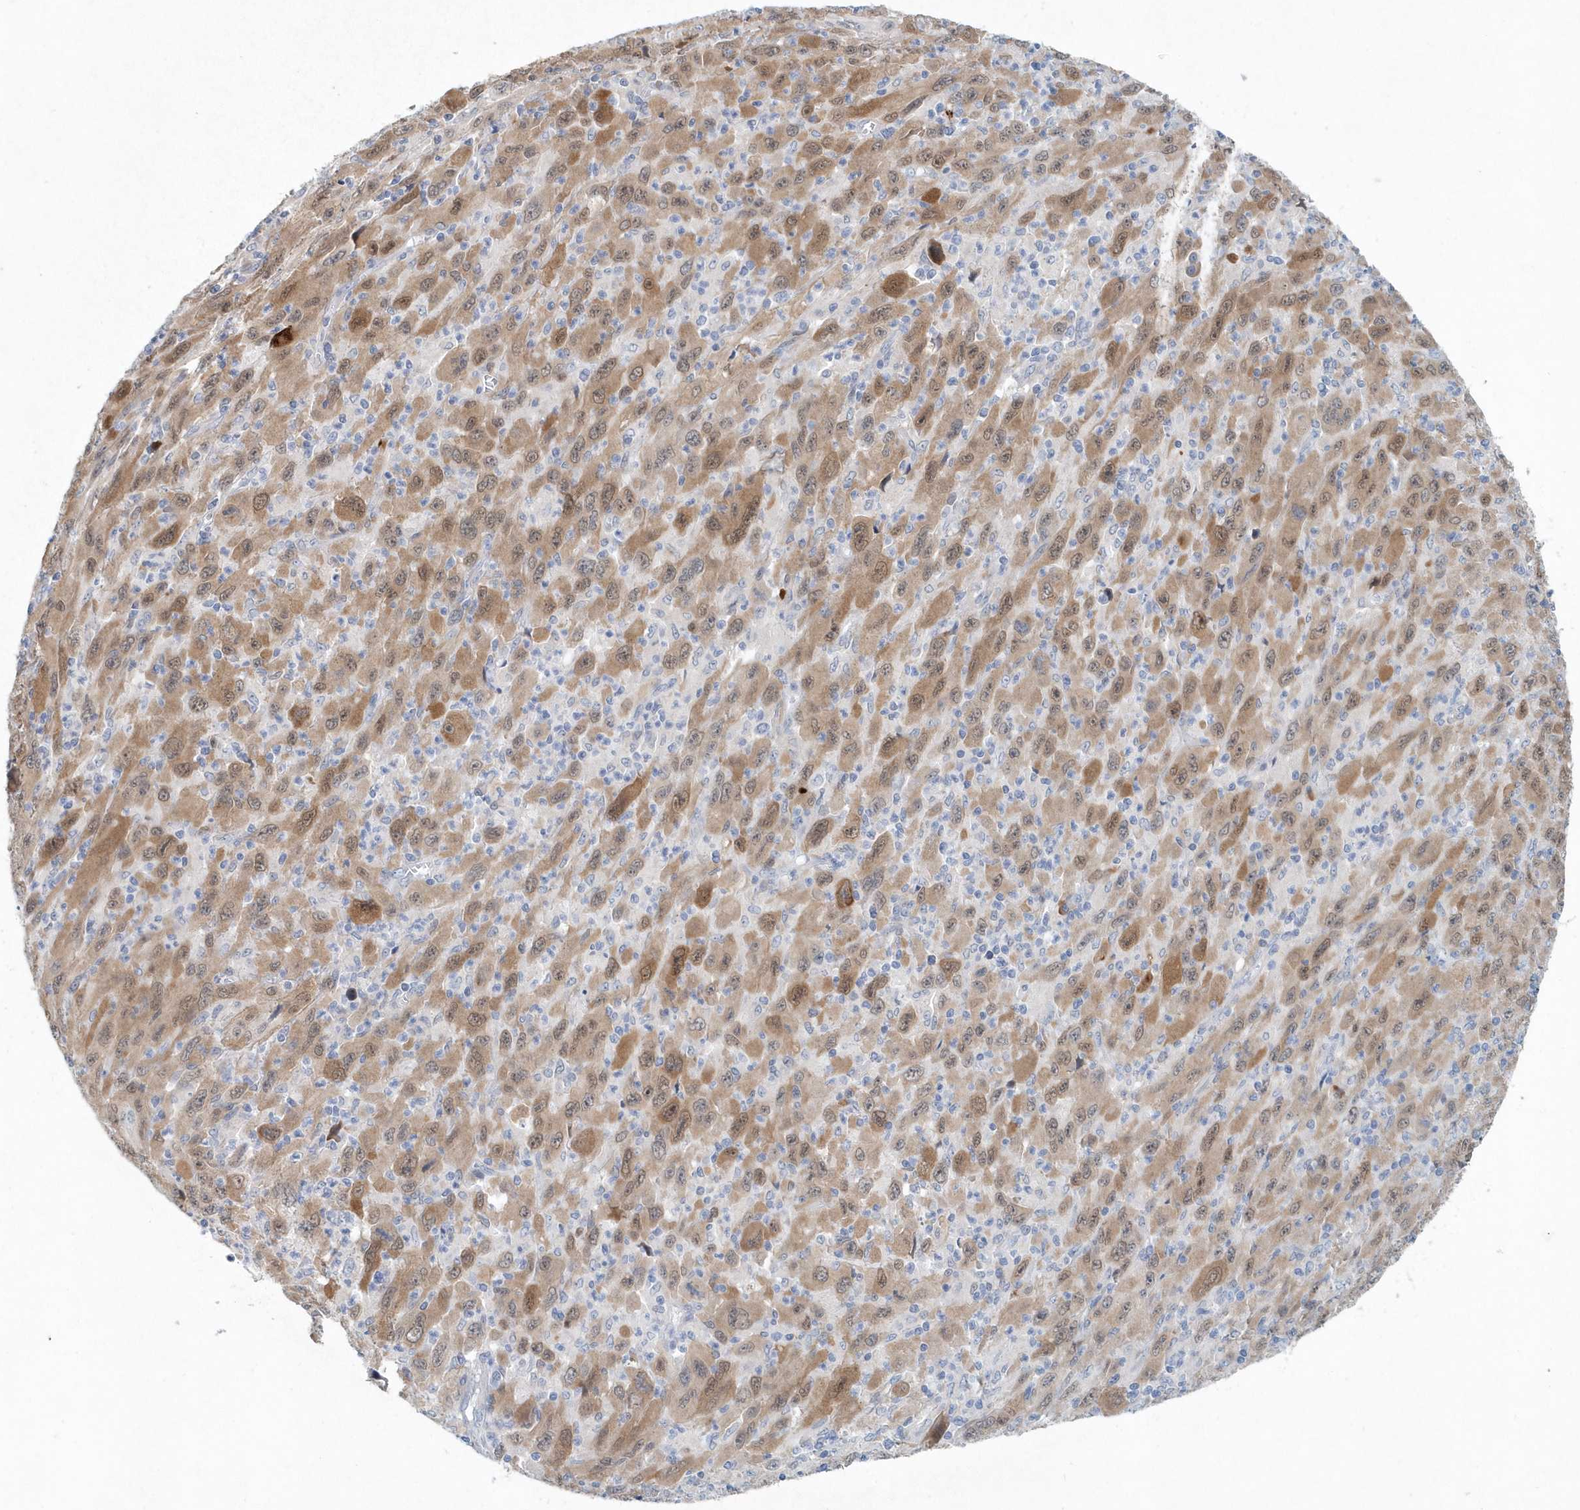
{"staining": {"intensity": "moderate", "quantity": ">75%", "location": "cytoplasmic/membranous,nuclear"}, "tissue": "melanoma", "cell_type": "Tumor cells", "image_type": "cancer", "snomed": [{"axis": "morphology", "description": "Malignant melanoma, Metastatic site"}, {"axis": "topography", "description": "Skin"}], "caption": "Melanoma stained with immunohistochemistry (IHC) exhibits moderate cytoplasmic/membranous and nuclear expression in about >75% of tumor cells. (IHC, brightfield microscopy, high magnification).", "gene": "PFN2", "patient": {"sex": "female", "age": 56}}